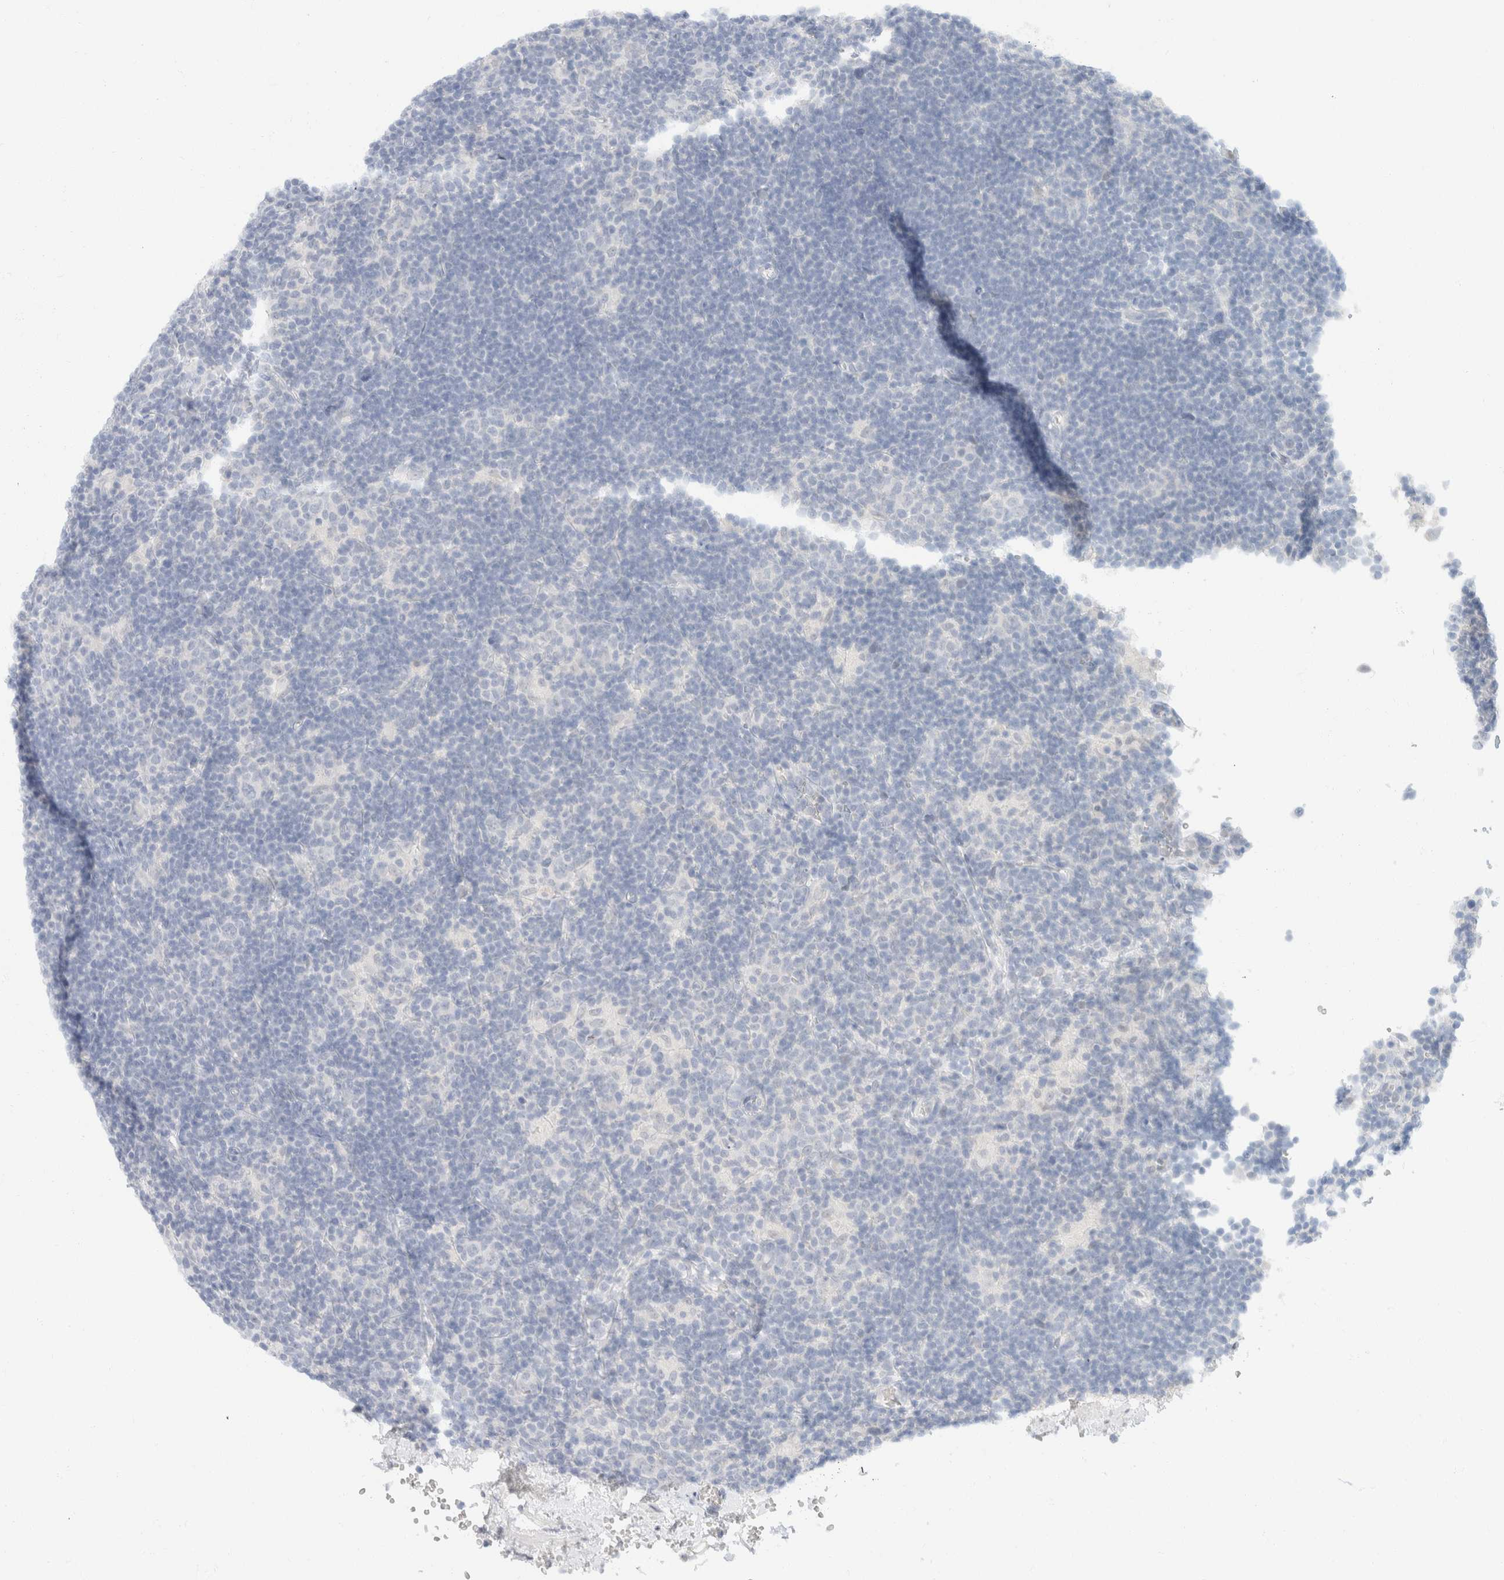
{"staining": {"intensity": "negative", "quantity": "none", "location": "none"}, "tissue": "lymphoma", "cell_type": "Tumor cells", "image_type": "cancer", "snomed": [{"axis": "morphology", "description": "Hodgkin's disease, NOS"}, {"axis": "topography", "description": "Lymph node"}], "caption": "IHC image of neoplastic tissue: lymphoma stained with DAB demonstrates no significant protein expression in tumor cells.", "gene": "KRT20", "patient": {"sex": "female", "age": 57}}